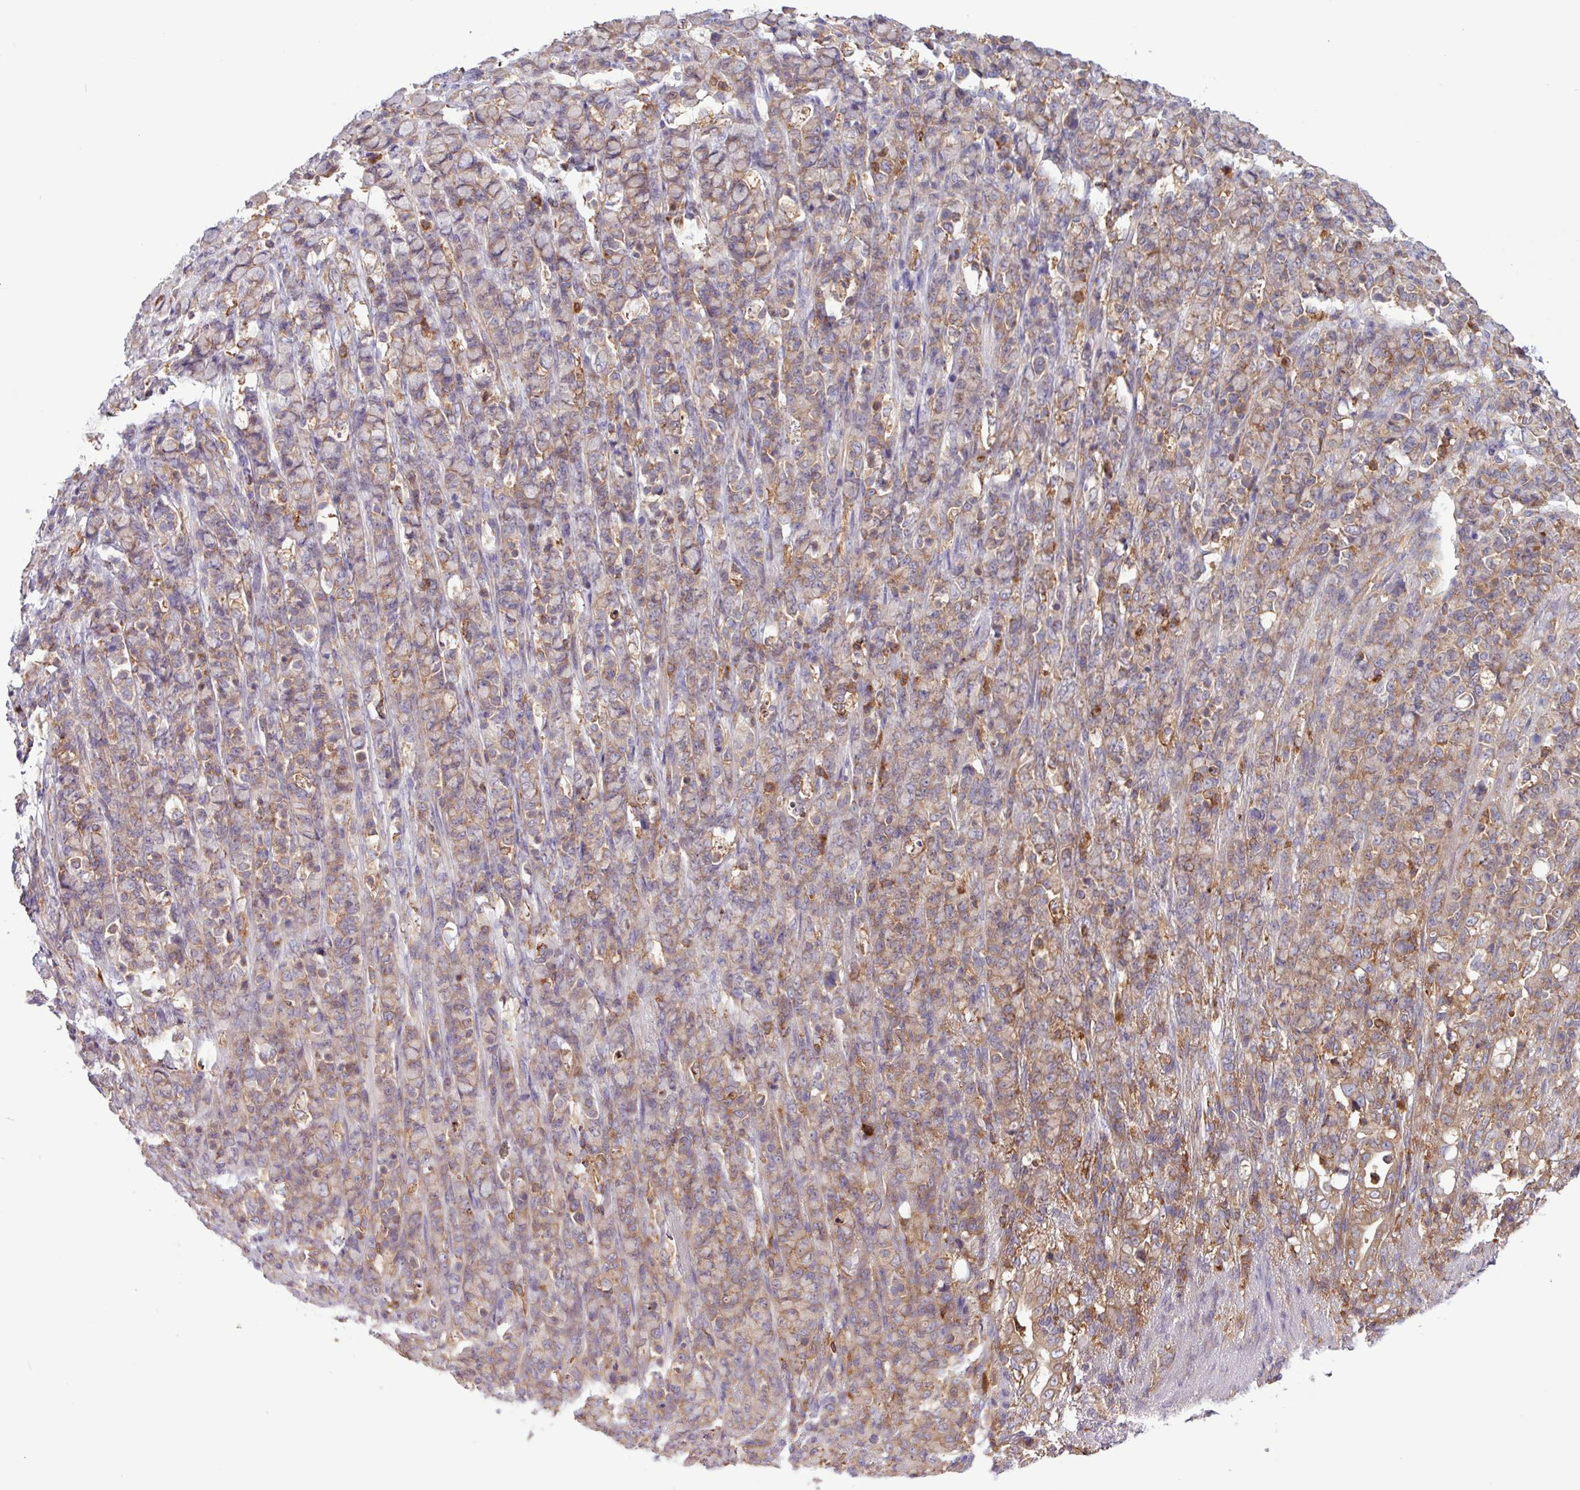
{"staining": {"intensity": "weak", "quantity": "25%-75%", "location": "cytoplasmic/membranous"}, "tissue": "stomach cancer", "cell_type": "Tumor cells", "image_type": "cancer", "snomed": [{"axis": "morphology", "description": "Normal tissue, NOS"}, {"axis": "morphology", "description": "Adenocarcinoma, NOS"}, {"axis": "topography", "description": "Stomach"}], "caption": "Protein staining by immunohistochemistry (IHC) demonstrates weak cytoplasmic/membranous positivity in approximately 25%-75% of tumor cells in stomach cancer. (IHC, brightfield microscopy, high magnification).", "gene": "ACTR3", "patient": {"sex": "female", "age": 79}}